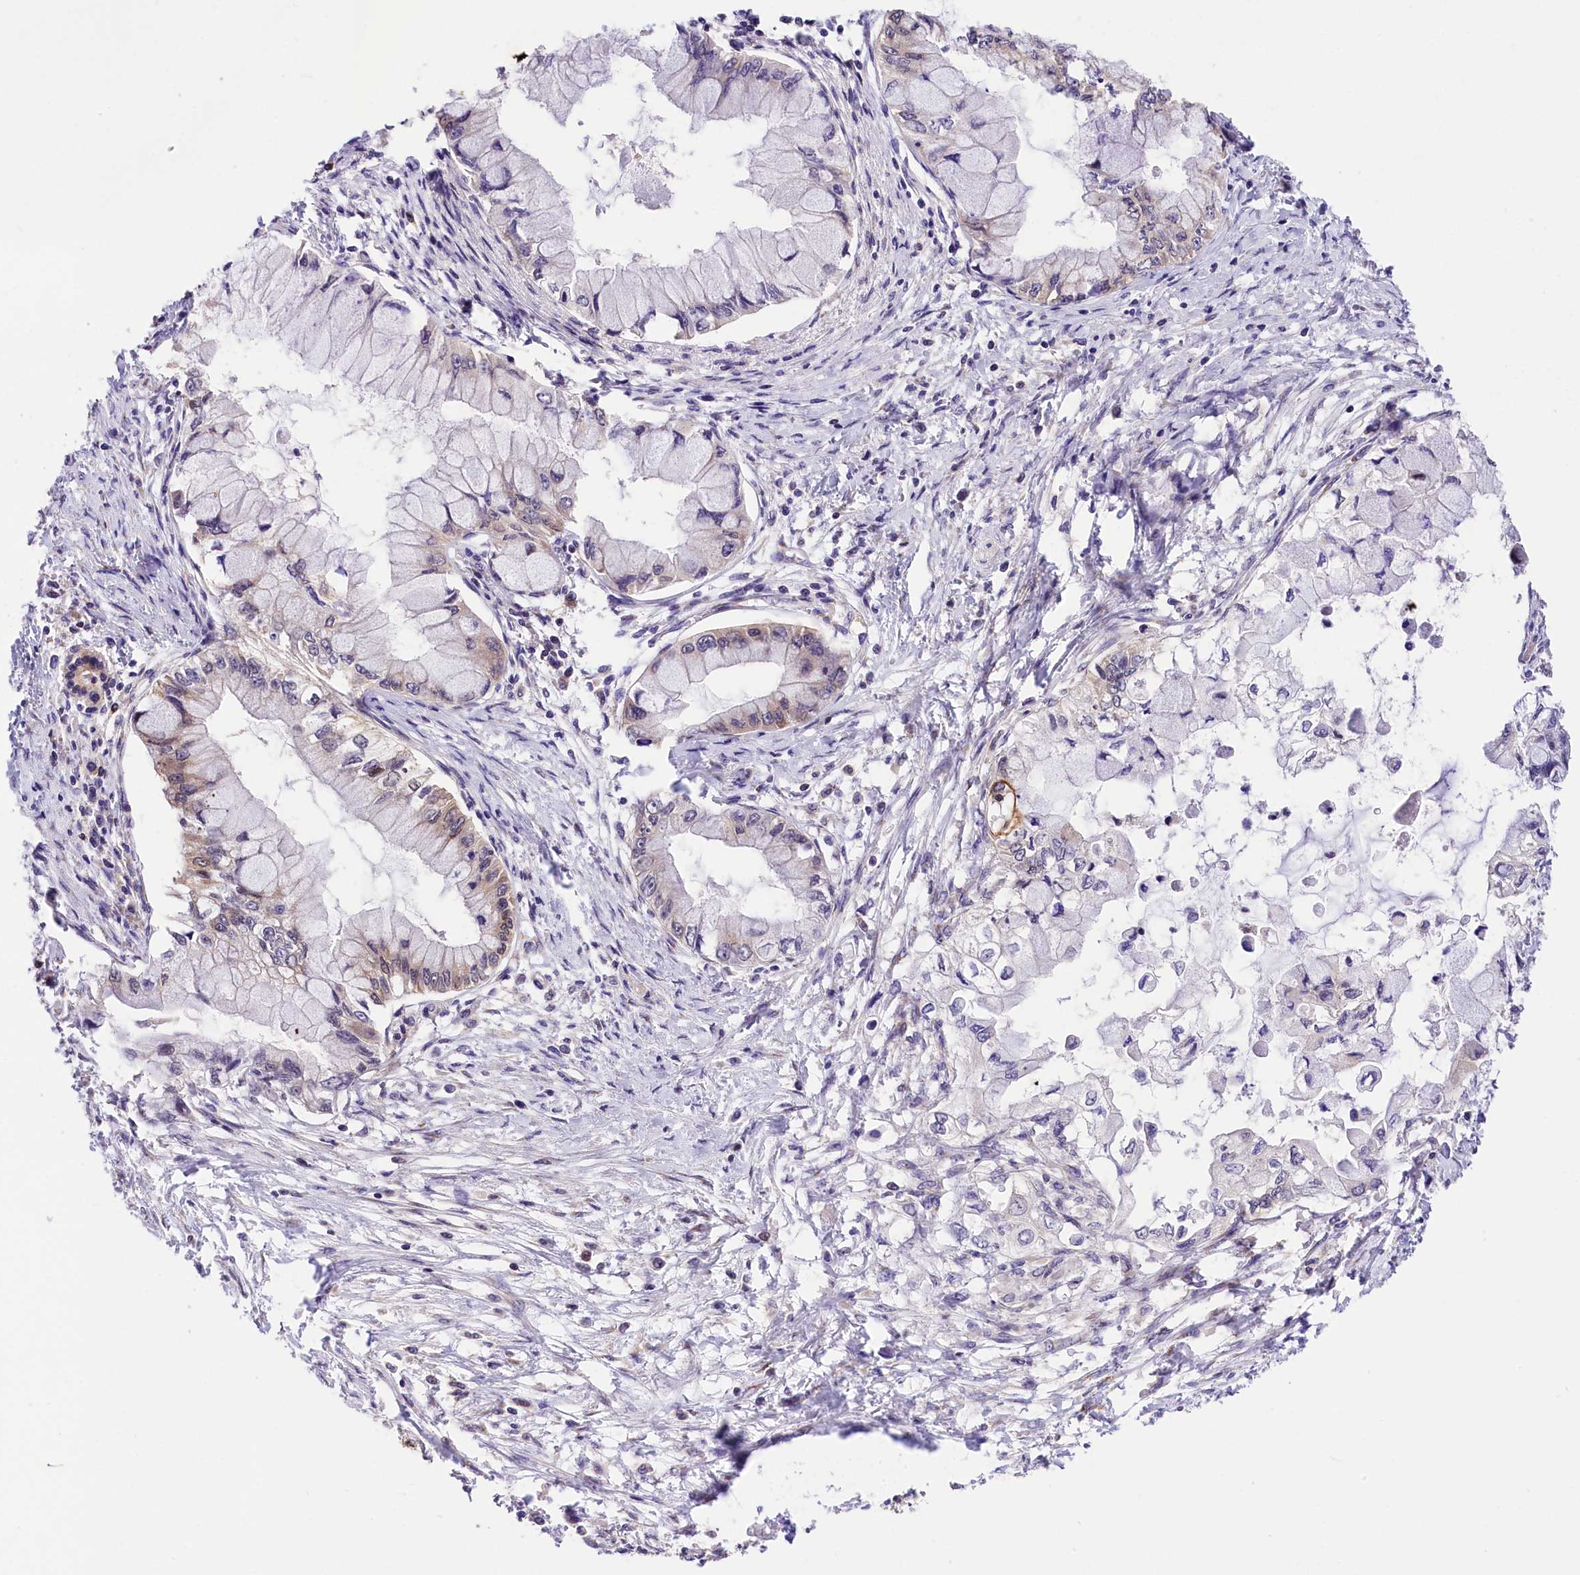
{"staining": {"intensity": "negative", "quantity": "none", "location": "none"}, "tissue": "pancreatic cancer", "cell_type": "Tumor cells", "image_type": "cancer", "snomed": [{"axis": "morphology", "description": "Adenocarcinoma, NOS"}, {"axis": "topography", "description": "Pancreas"}], "caption": "High magnification brightfield microscopy of adenocarcinoma (pancreatic) stained with DAB (brown) and counterstained with hematoxylin (blue): tumor cells show no significant positivity.", "gene": "CHORDC1", "patient": {"sex": "male", "age": 48}}